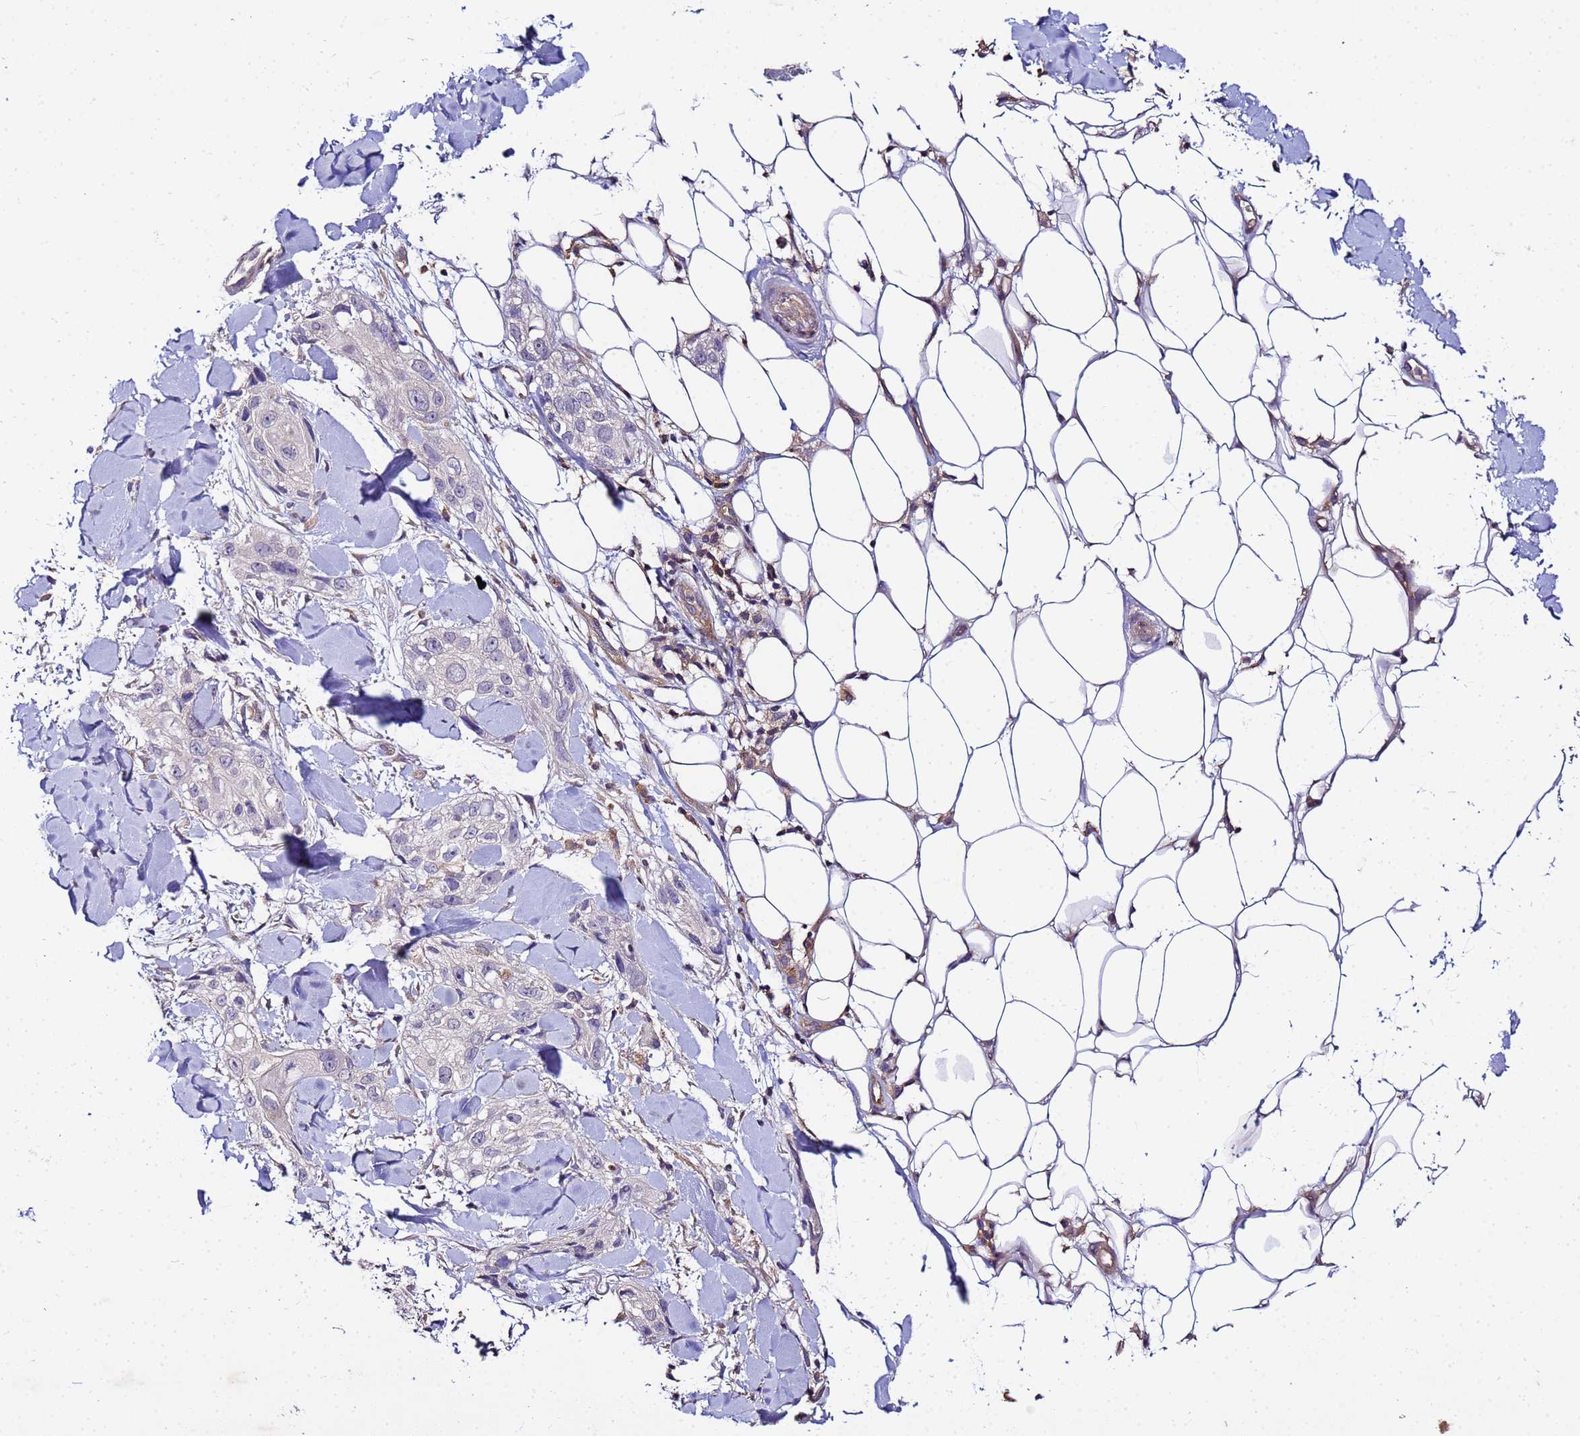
{"staining": {"intensity": "negative", "quantity": "none", "location": "none"}, "tissue": "skin cancer", "cell_type": "Tumor cells", "image_type": "cancer", "snomed": [{"axis": "morphology", "description": "Normal tissue, NOS"}, {"axis": "morphology", "description": "Squamous cell carcinoma, NOS"}, {"axis": "topography", "description": "Skin"}], "caption": "This is a micrograph of immunohistochemistry staining of skin squamous cell carcinoma, which shows no staining in tumor cells.", "gene": "GSPT2", "patient": {"sex": "male", "age": 72}}